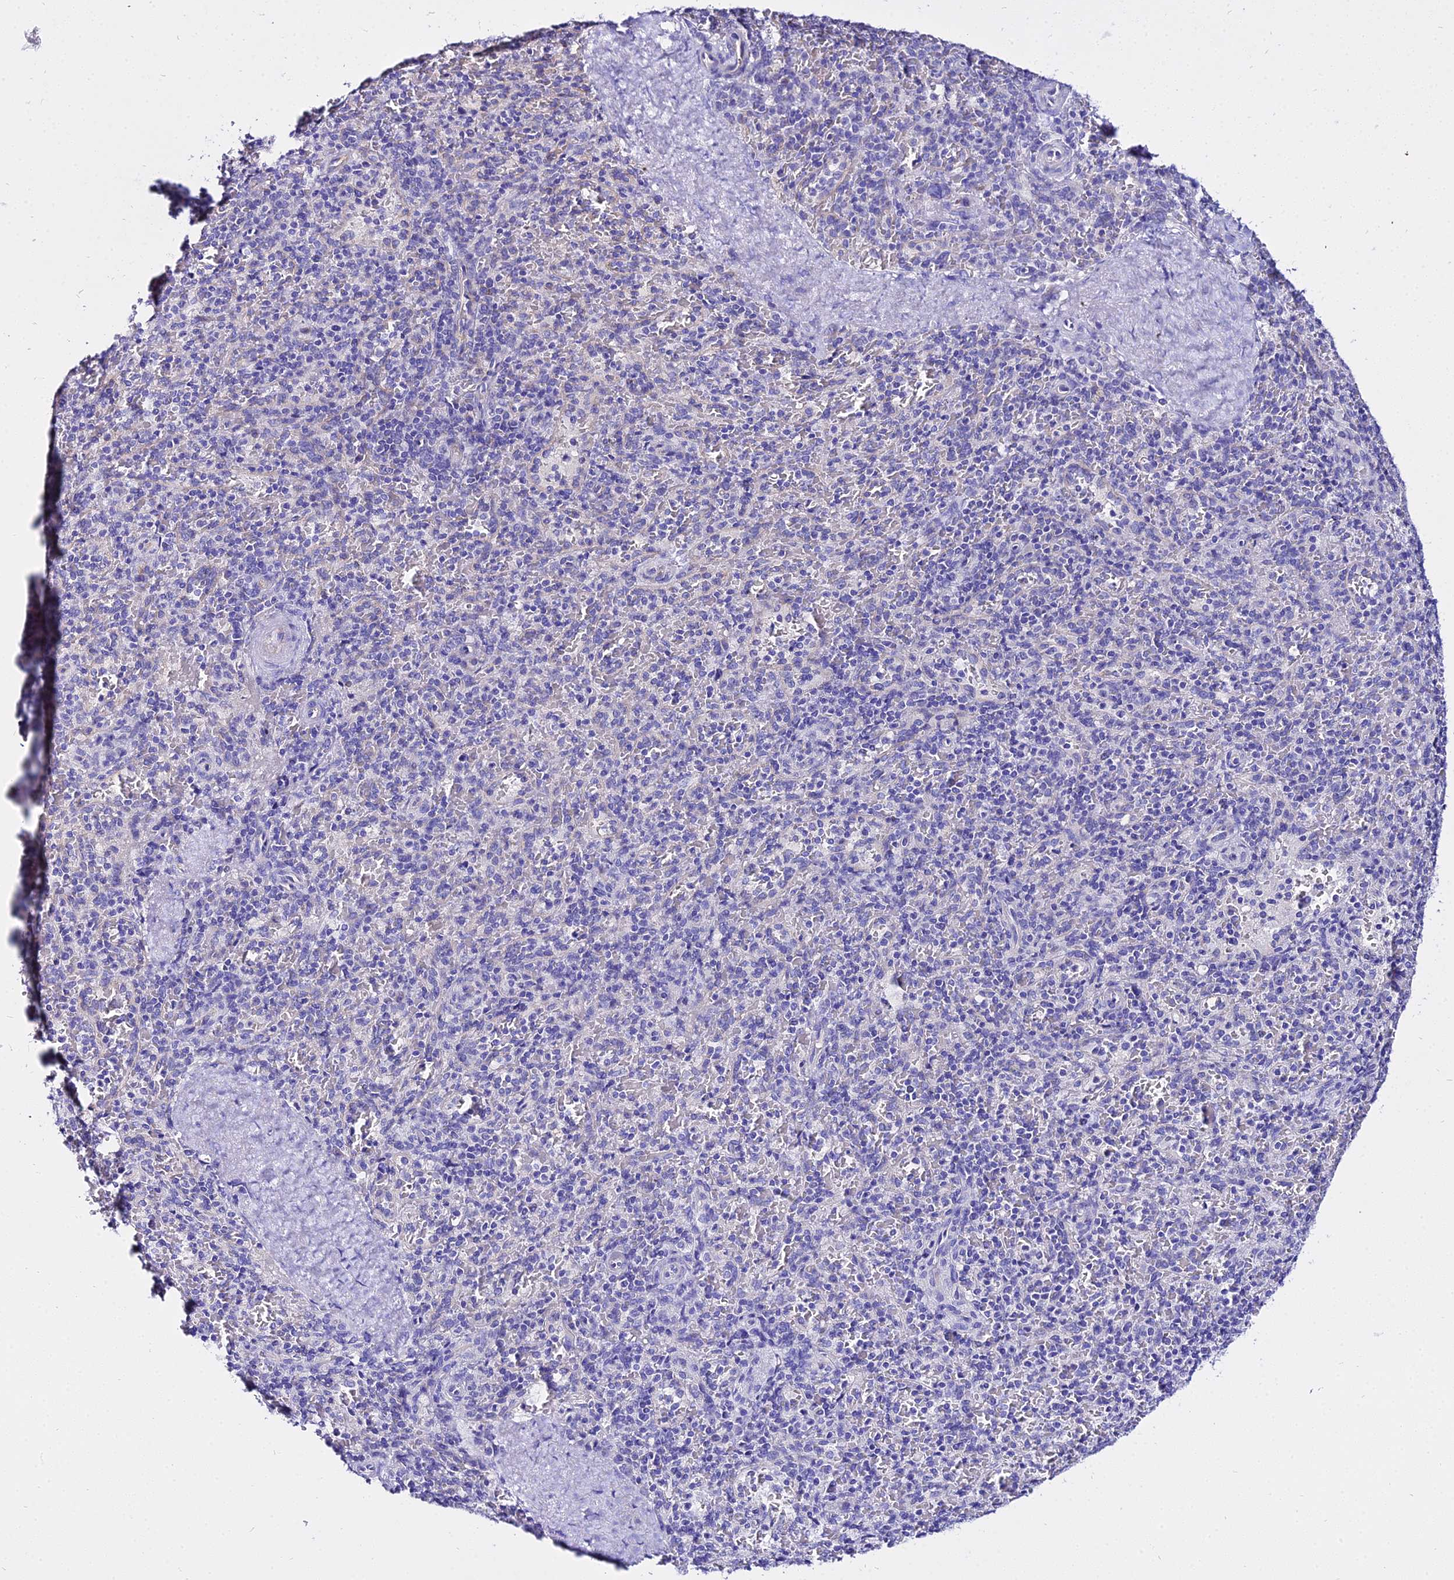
{"staining": {"intensity": "negative", "quantity": "none", "location": "none"}, "tissue": "spleen", "cell_type": "Cells in red pulp", "image_type": "normal", "snomed": [{"axis": "morphology", "description": "Normal tissue, NOS"}, {"axis": "topography", "description": "Spleen"}], "caption": "Image shows no protein staining in cells in red pulp of unremarkable spleen.", "gene": "TUBA1A", "patient": {"sex": "male", "age": 82}}